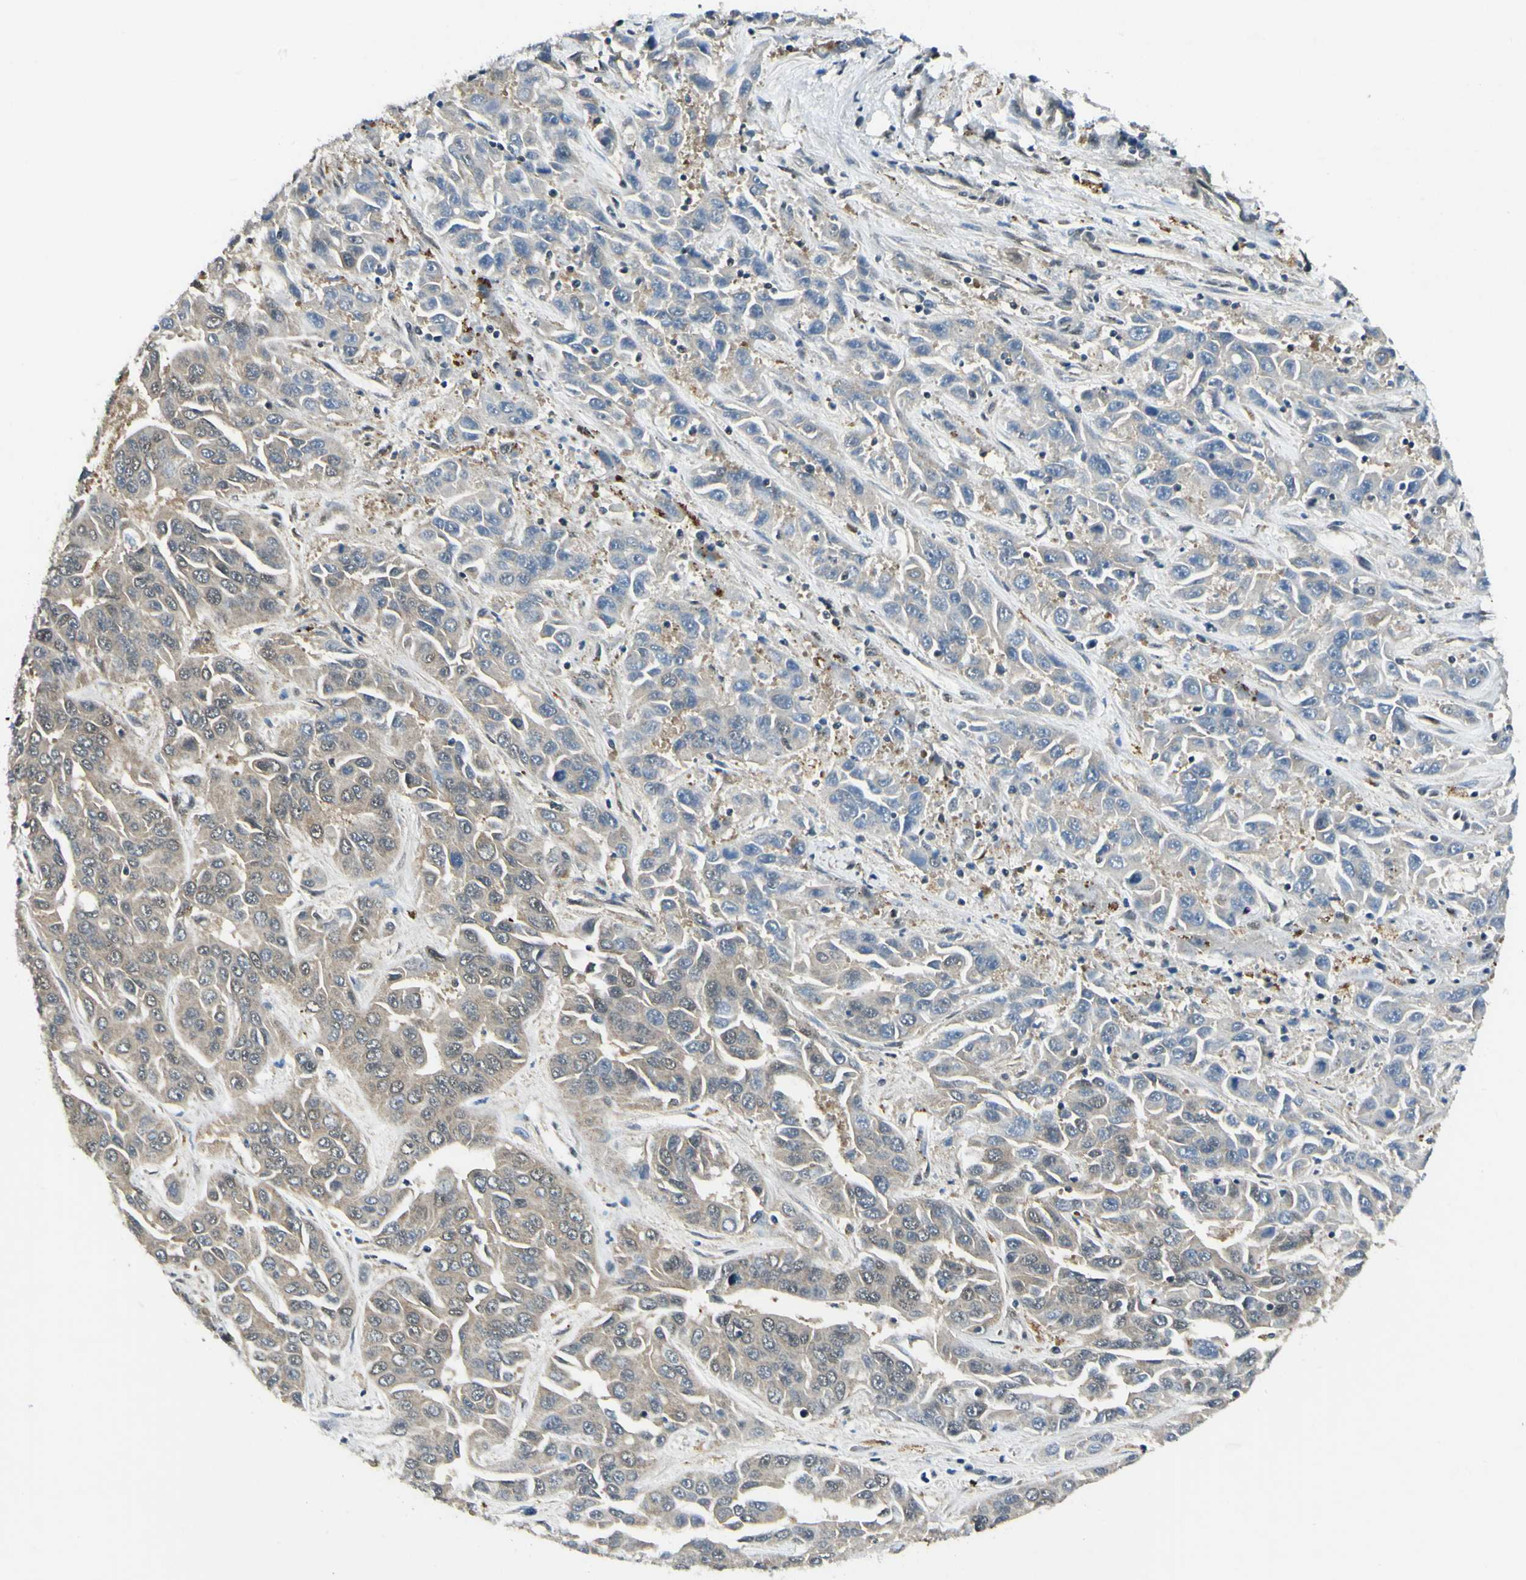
{"staining": {"intensity": "weak", "quantity": "25%-75%", "location": "cytoplasmic/membranous"}, "tissue": "liver cancer", "cell_type": "Tumor cells", "image_type": "cancer", "snomed": [{"axis": "morphology", "description": "Cholangiocarcinoma"}, {"axis": "topography", "description": "Liver"}], "caption": "Immunohistochemical staining of human liver cancer displays low levels of weak cytoplasmic/membranous positivity in about 25%-75% of tumor cells. (Brightfield microscopy of DAB IHC at high magnification).", "gene": "PSMD5", "patient": {"sex": "female", "age": 52}}